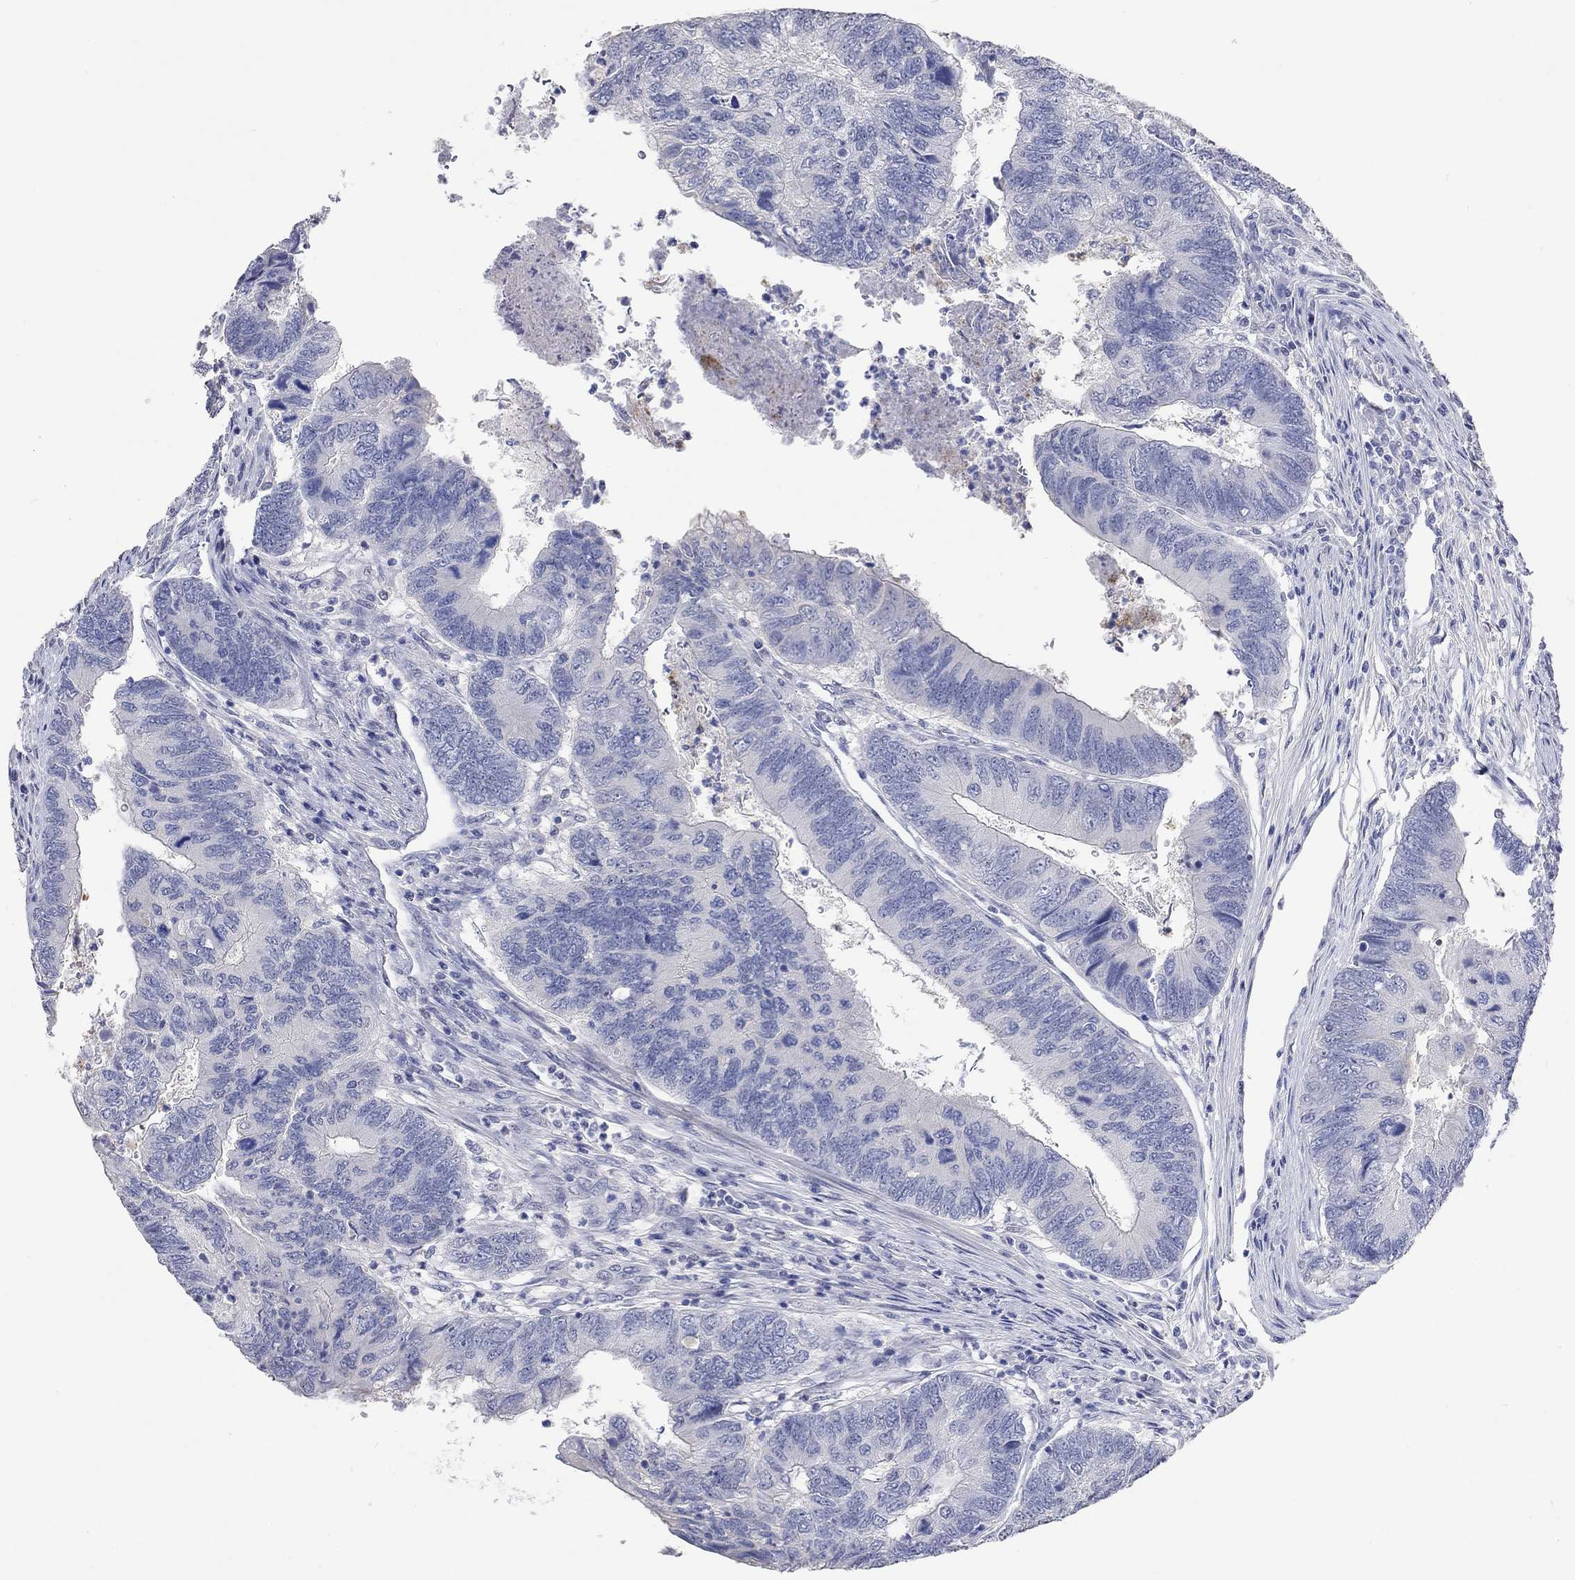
{"staining": {"intensity": "negative", "quantity": "none", "location": "none"}, "tissue": "colorectal cancer", "cell_type": "Tumor cells", "image_type": "cancer", "snomed": [{"axis": "morphology", "description": "Adenocarcinoma, NOS"}, {"axis": "topography", "description": "Colon"}], "caption": "This is an IHC histopathology image of human colorectal cancer. There is no positivity in tumor cells.", "gene": "PNMA5", "patient": {"sex": "female", "age": 67}}